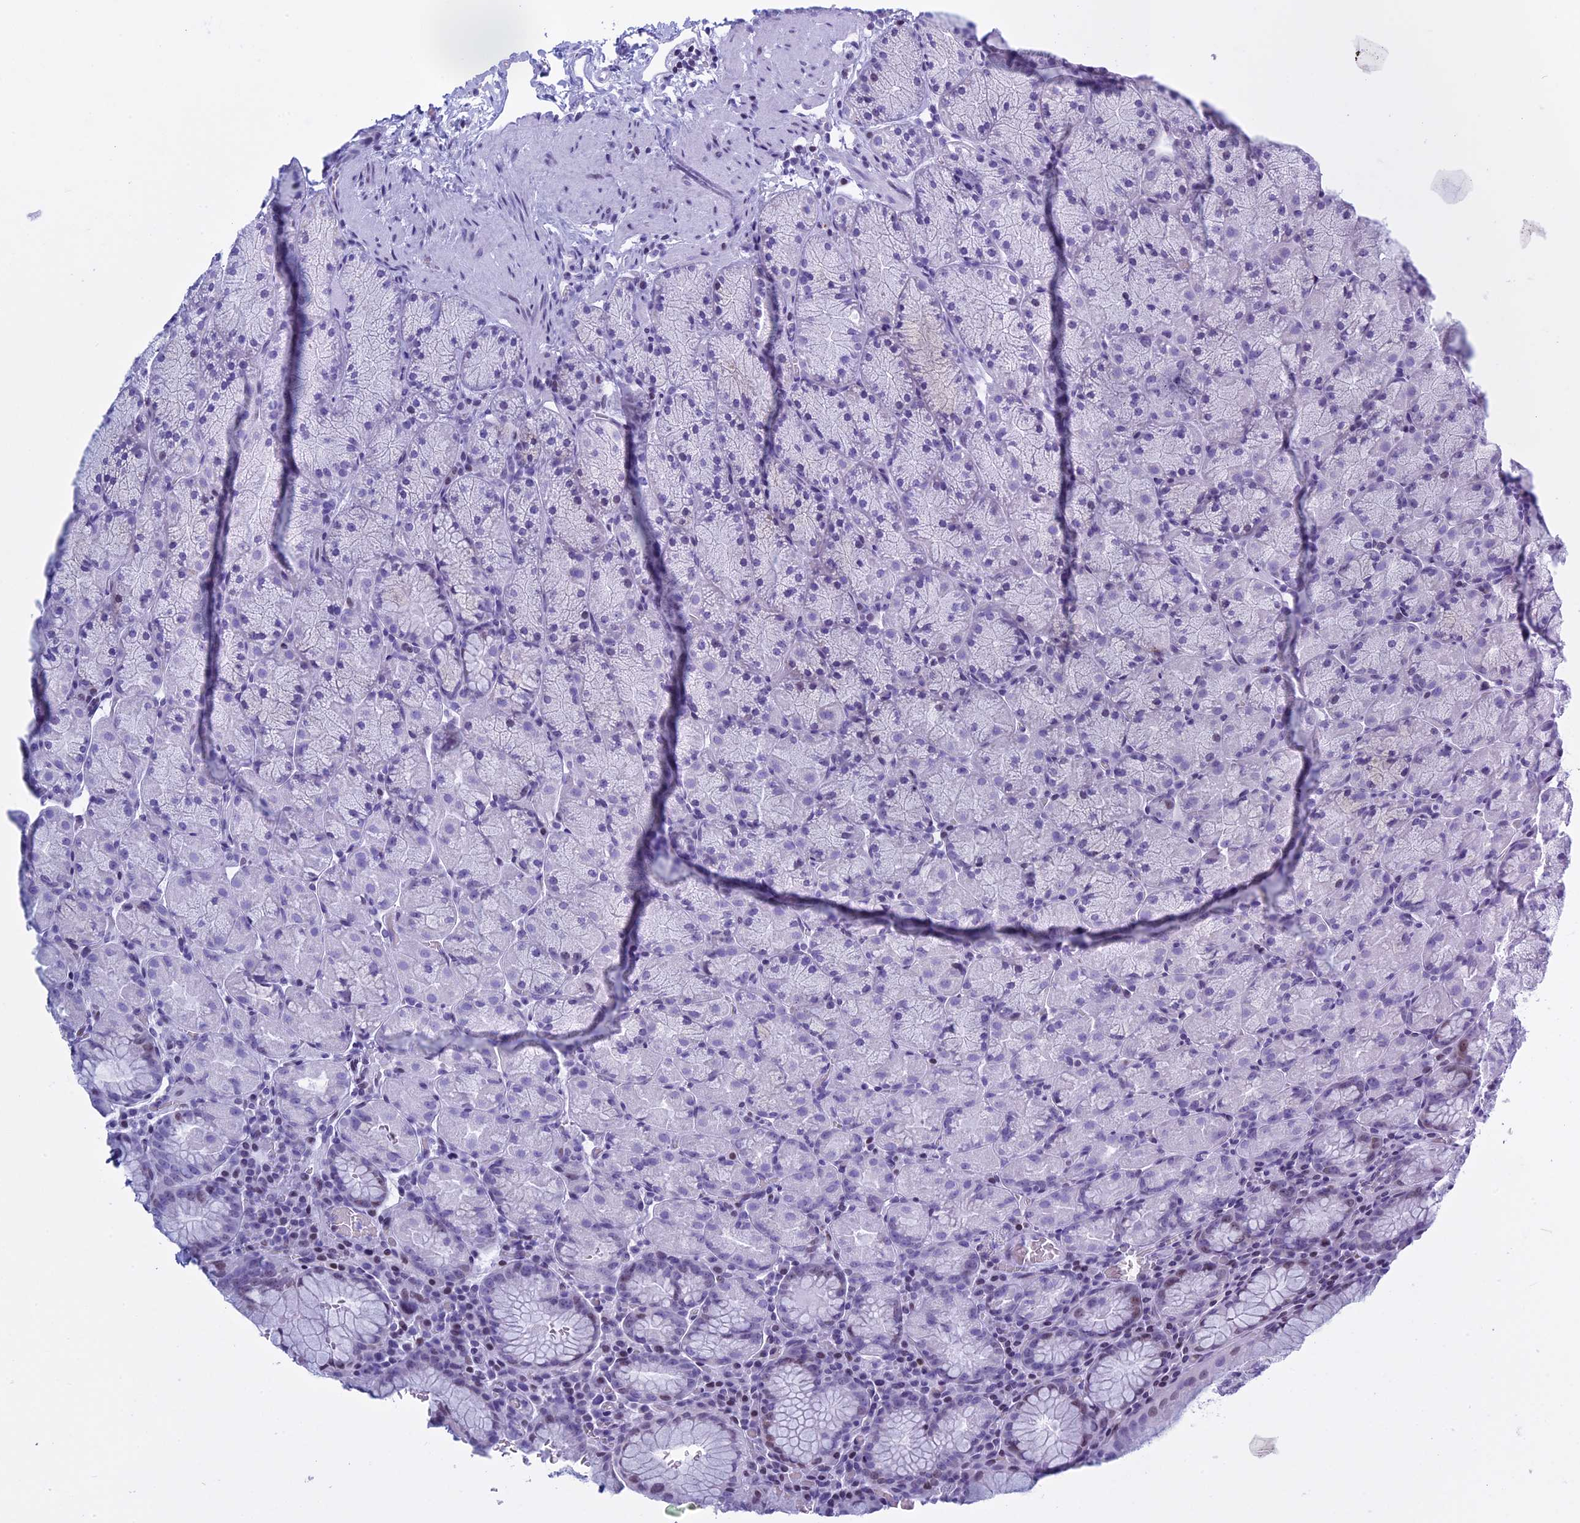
{"staining": {"intensity": "negative", "quantity": "none", "location": "none"}, "tissue": "stomach", "cell_type": "Glandular cells", "image_type": "normal", "snomed": [{"axis": "morphology", "description": "Normal tissue, NOS"}, {"axis": "topography", "description": "Stomach, upper"}, {"axis": "topography", "description": "Stomach, lower"}], "caption": "Glandular cells show no significant protein positivity in unremarkable stomach. Brightfield microscopy of immunohistochemistry stained with DAB (3,3'-diaminobenzidine) (brown) and hematoxylin (blue), captured at high magnification.", "gene": "KCTD21", "patient": {"sex": "male", "age": 80}}